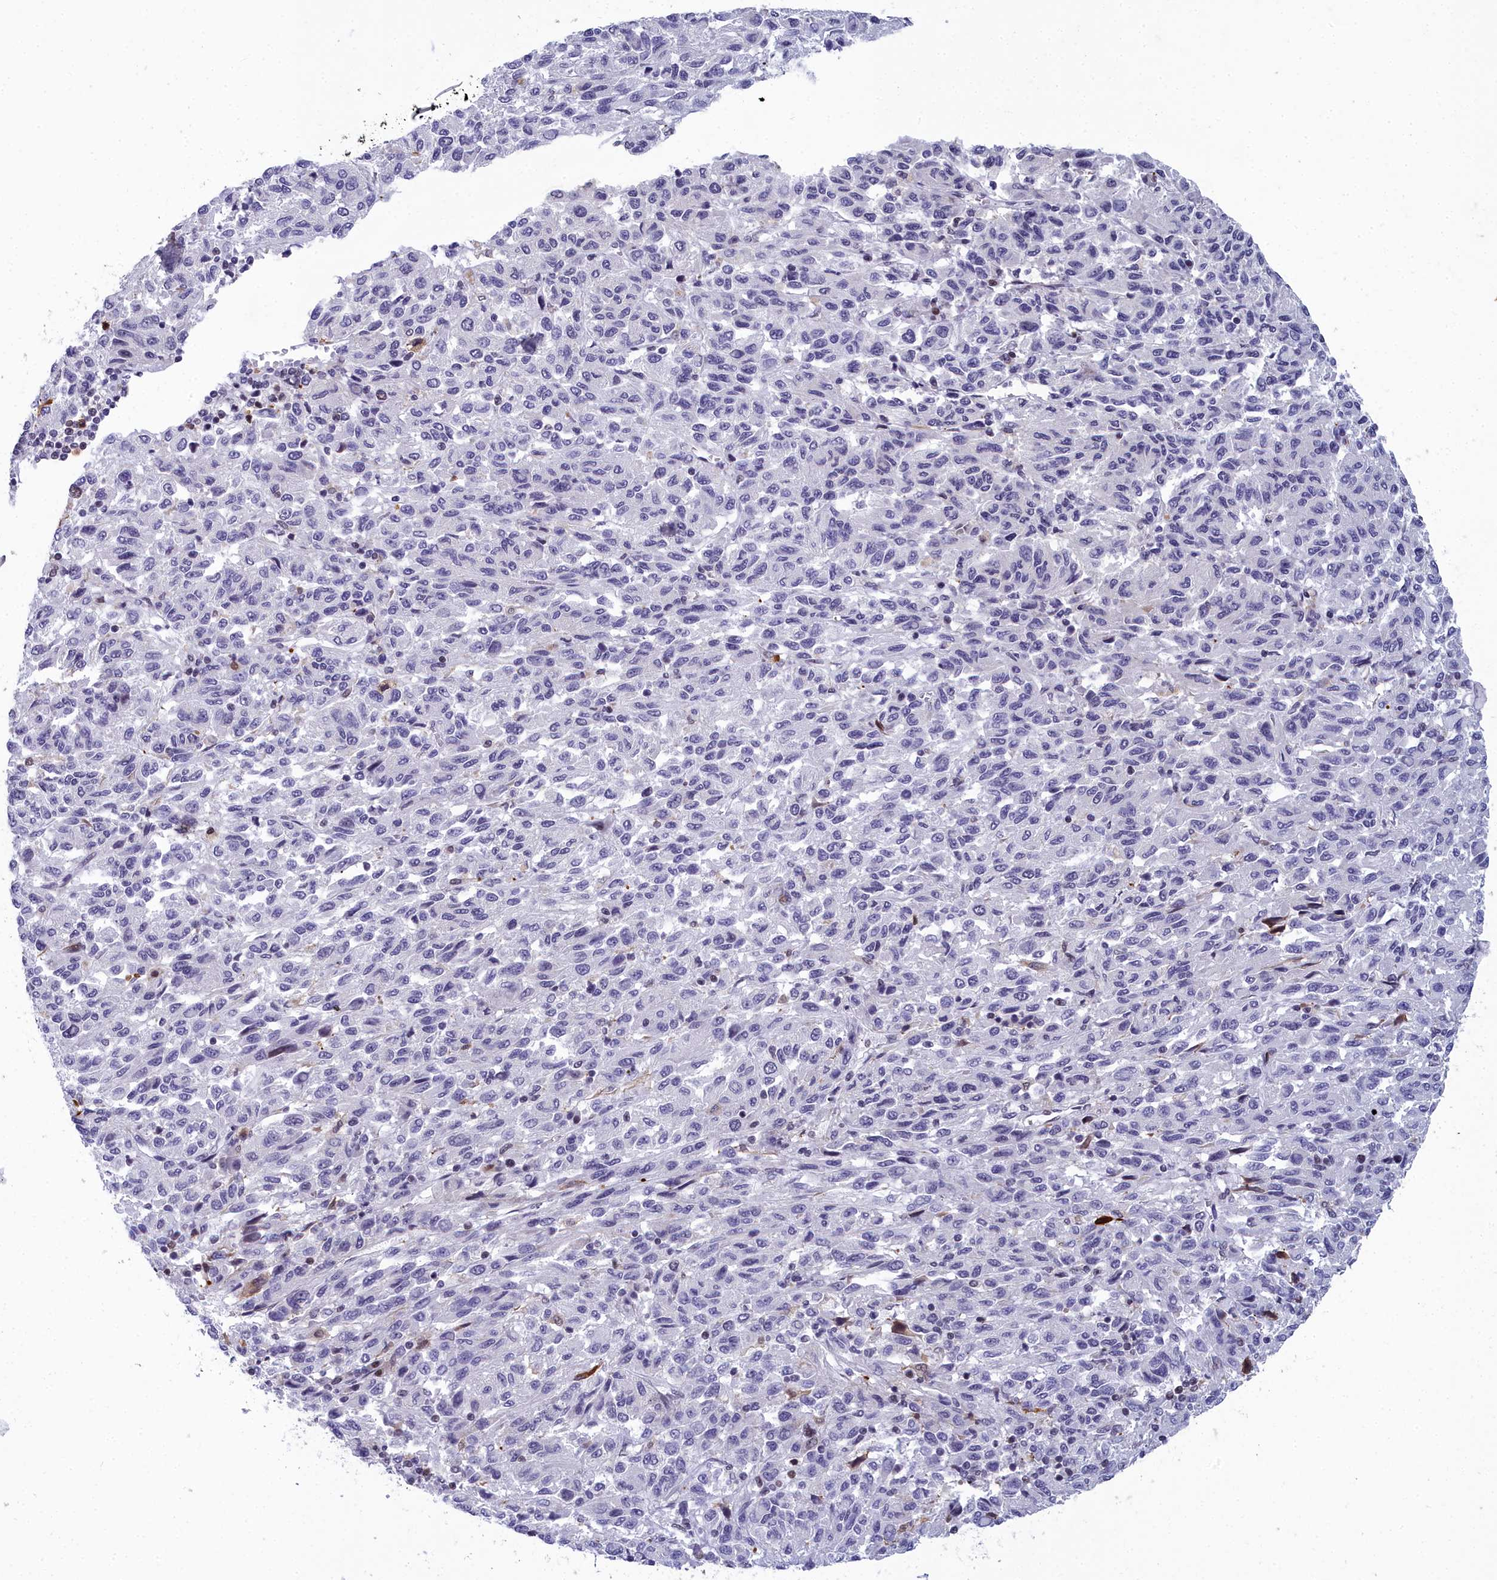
{"staining": {"intensity": "negative", "quantity": "none", "location": "none"}, "tissue": "melanoma", "cell_type": "Tumor cells", "image_type": "cancer", "snomed": [{"axis": "morphology", "description": "Malignant melanoma, Metastatic site"}, {"axis": "topography", "description": "Lung"}], "caption": "Immunohistochemistry image of malignant melanoma (metastatic site) stained for a protein (brown), which displays no staining in tumor cells.", "gene": "CCDC97", "patient": {"sex": "male", "age": 64}}